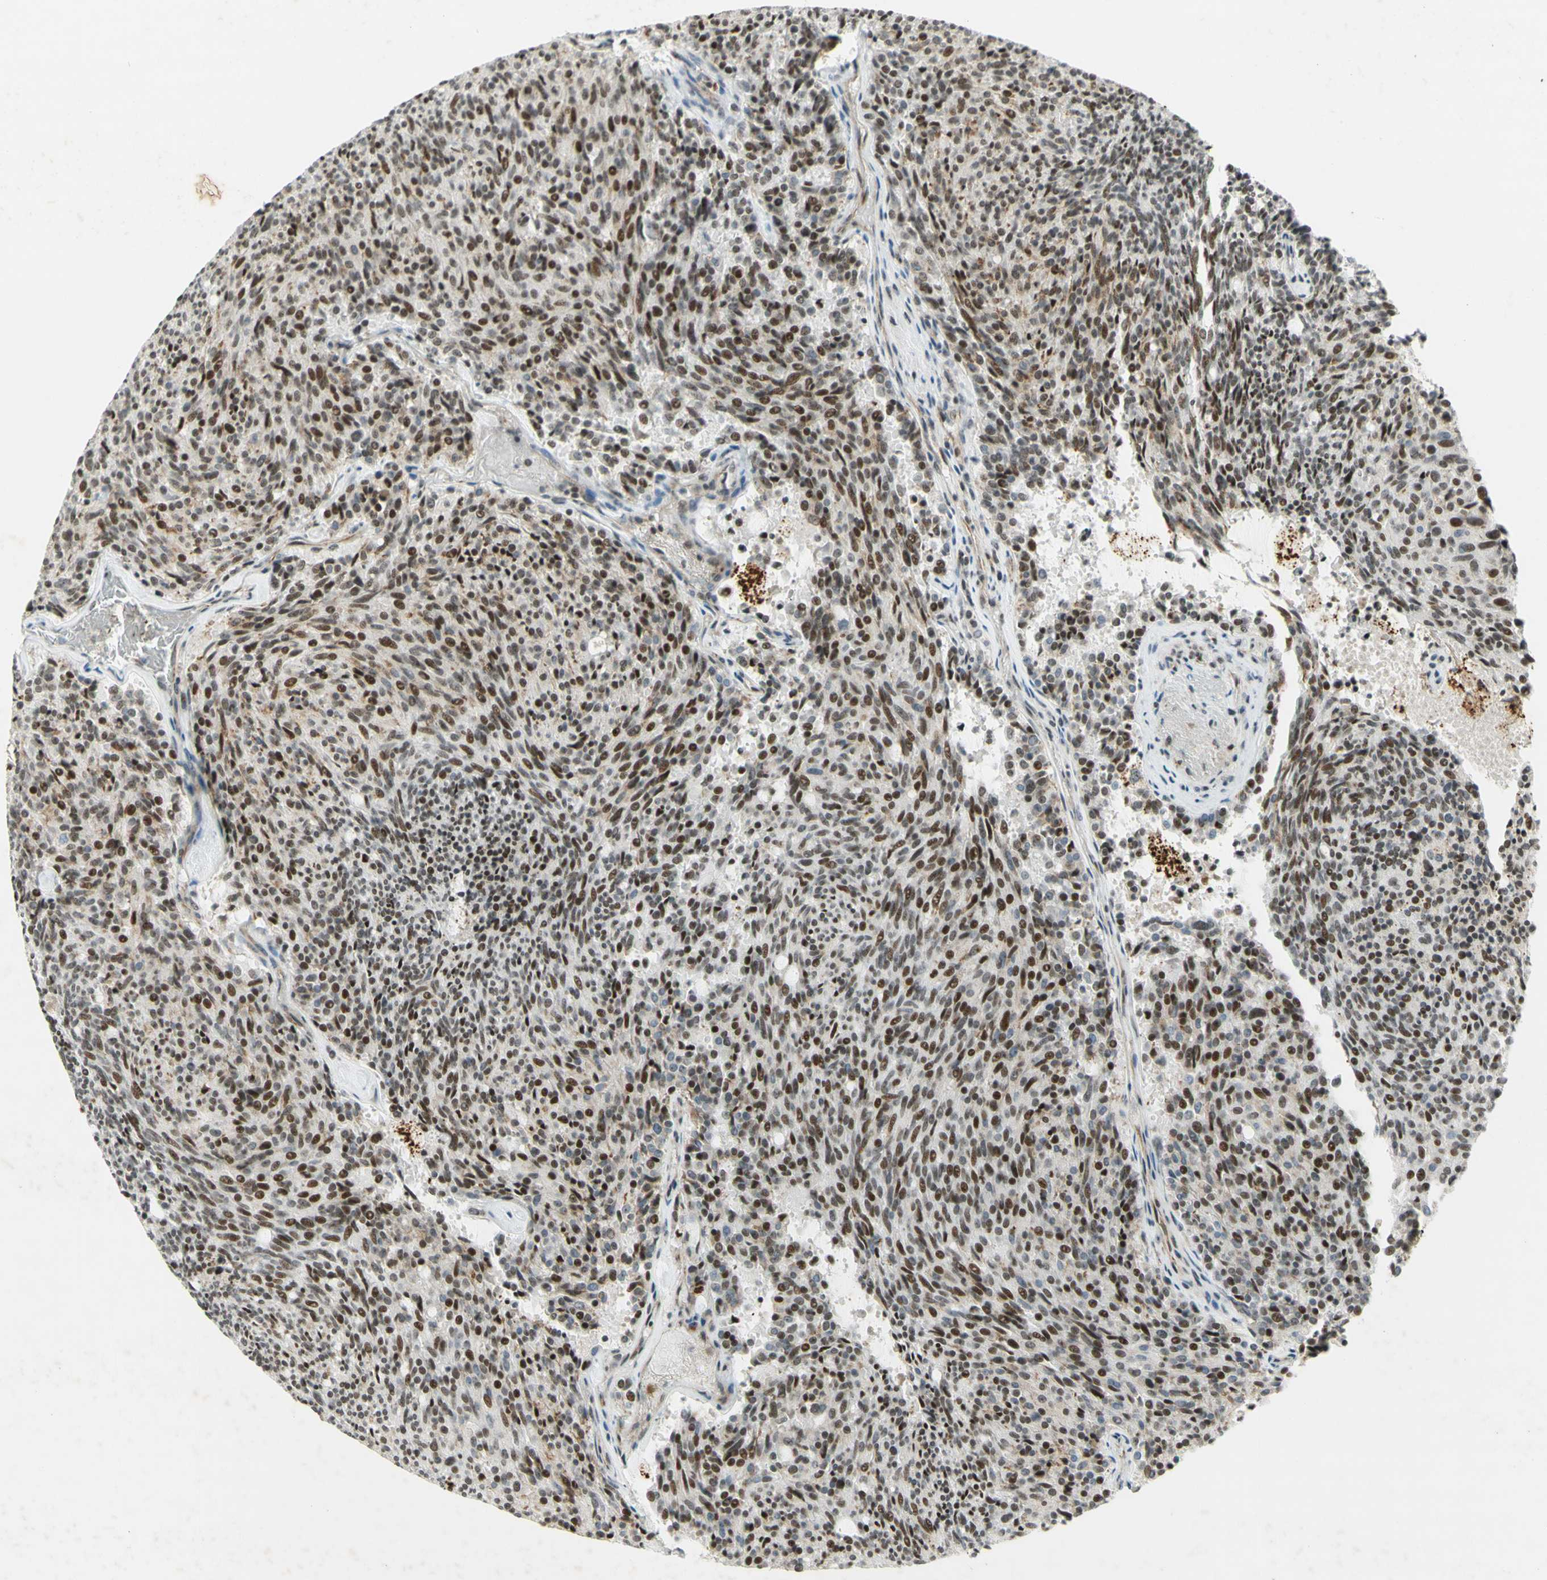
{"staining": {"intensity": "moderate", "quantity": ">75%", "location": "nuclear"}, "tissue": "carcinoid", "cell_type": "Tumor cells", "image_type": "cancer", "snomed": [{"axis": "morphology", "description": "Carcinoid, malignant, NOS"}, {"axis": "topography", "description": "Pancreas"}], "caption": "Immunohistochemical staining of carcinoid (malignant) exhibits medium levels of moderate nuclear expression in about >75% of tumor cells. The protein of interest is stained brown, and the nuclei are stained in blue (DAB (3,3'-diaminobenzidine) IHC with brightfield microscopy, high magnification).", "gene": "IRF1", "patient": {"sex": "female", "age": 54}}